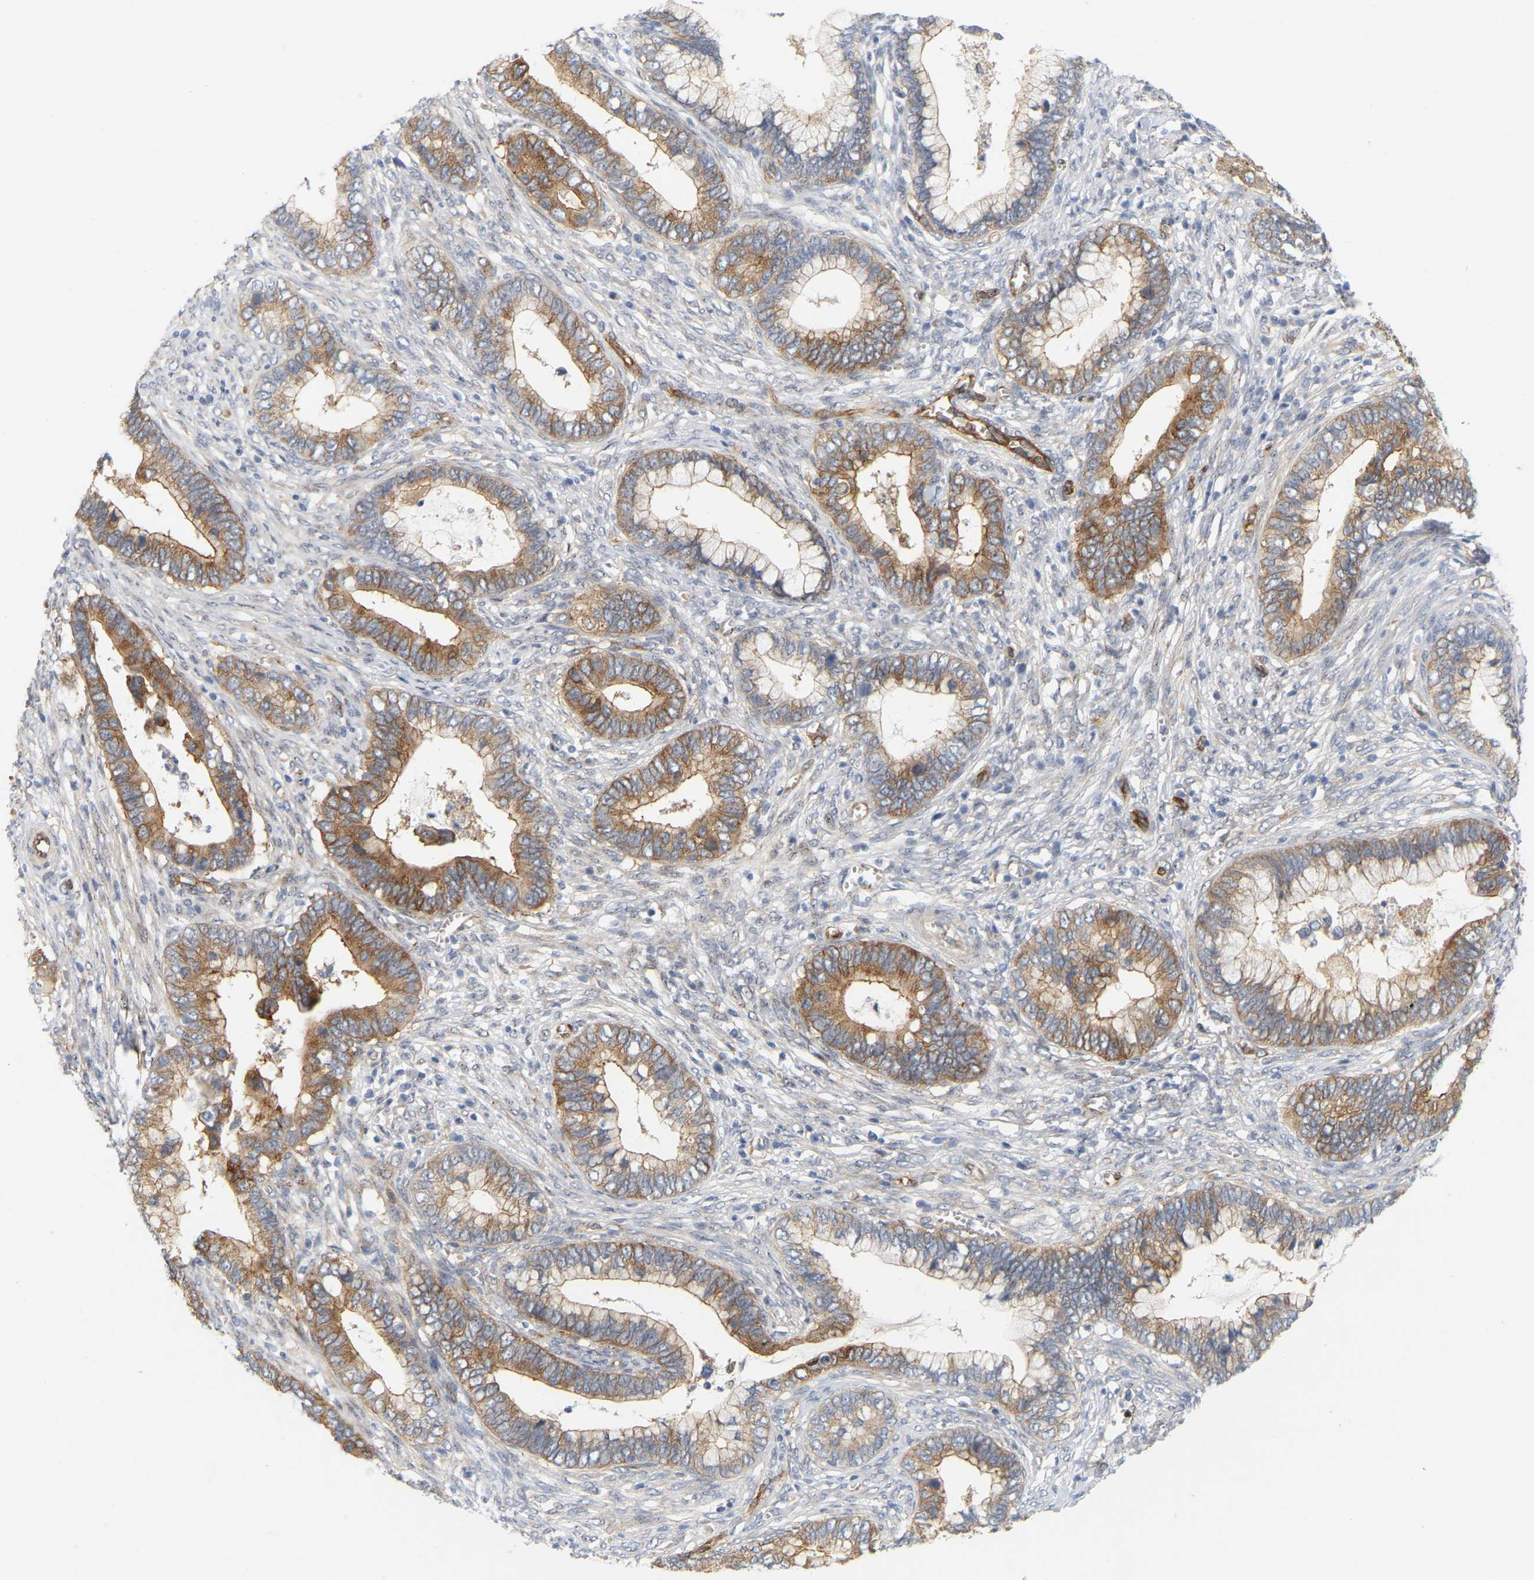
{"staining": {"intensity": "moderate", "quantity": ">75%", "location": "cytoplasmic/membranous"}, "tissue": "cervical cancer", "cell_type": "Tumor cells", "image_type": "cancer", "snomed": [{"axis": "morphology", "description": "Adenocarcinoma, NOS"}, {"axis": "topography", "description": "Cervix"}], "caption": "There is medium levels of moderate cytoplasmic/membranous staining in tumor cells of cervical cancer (adenocarcinoma), as demonstrated by immunohistochemical staining (brown color).", "gene": "RAPH1", "patient": {"sex": "female", "age": 44}}